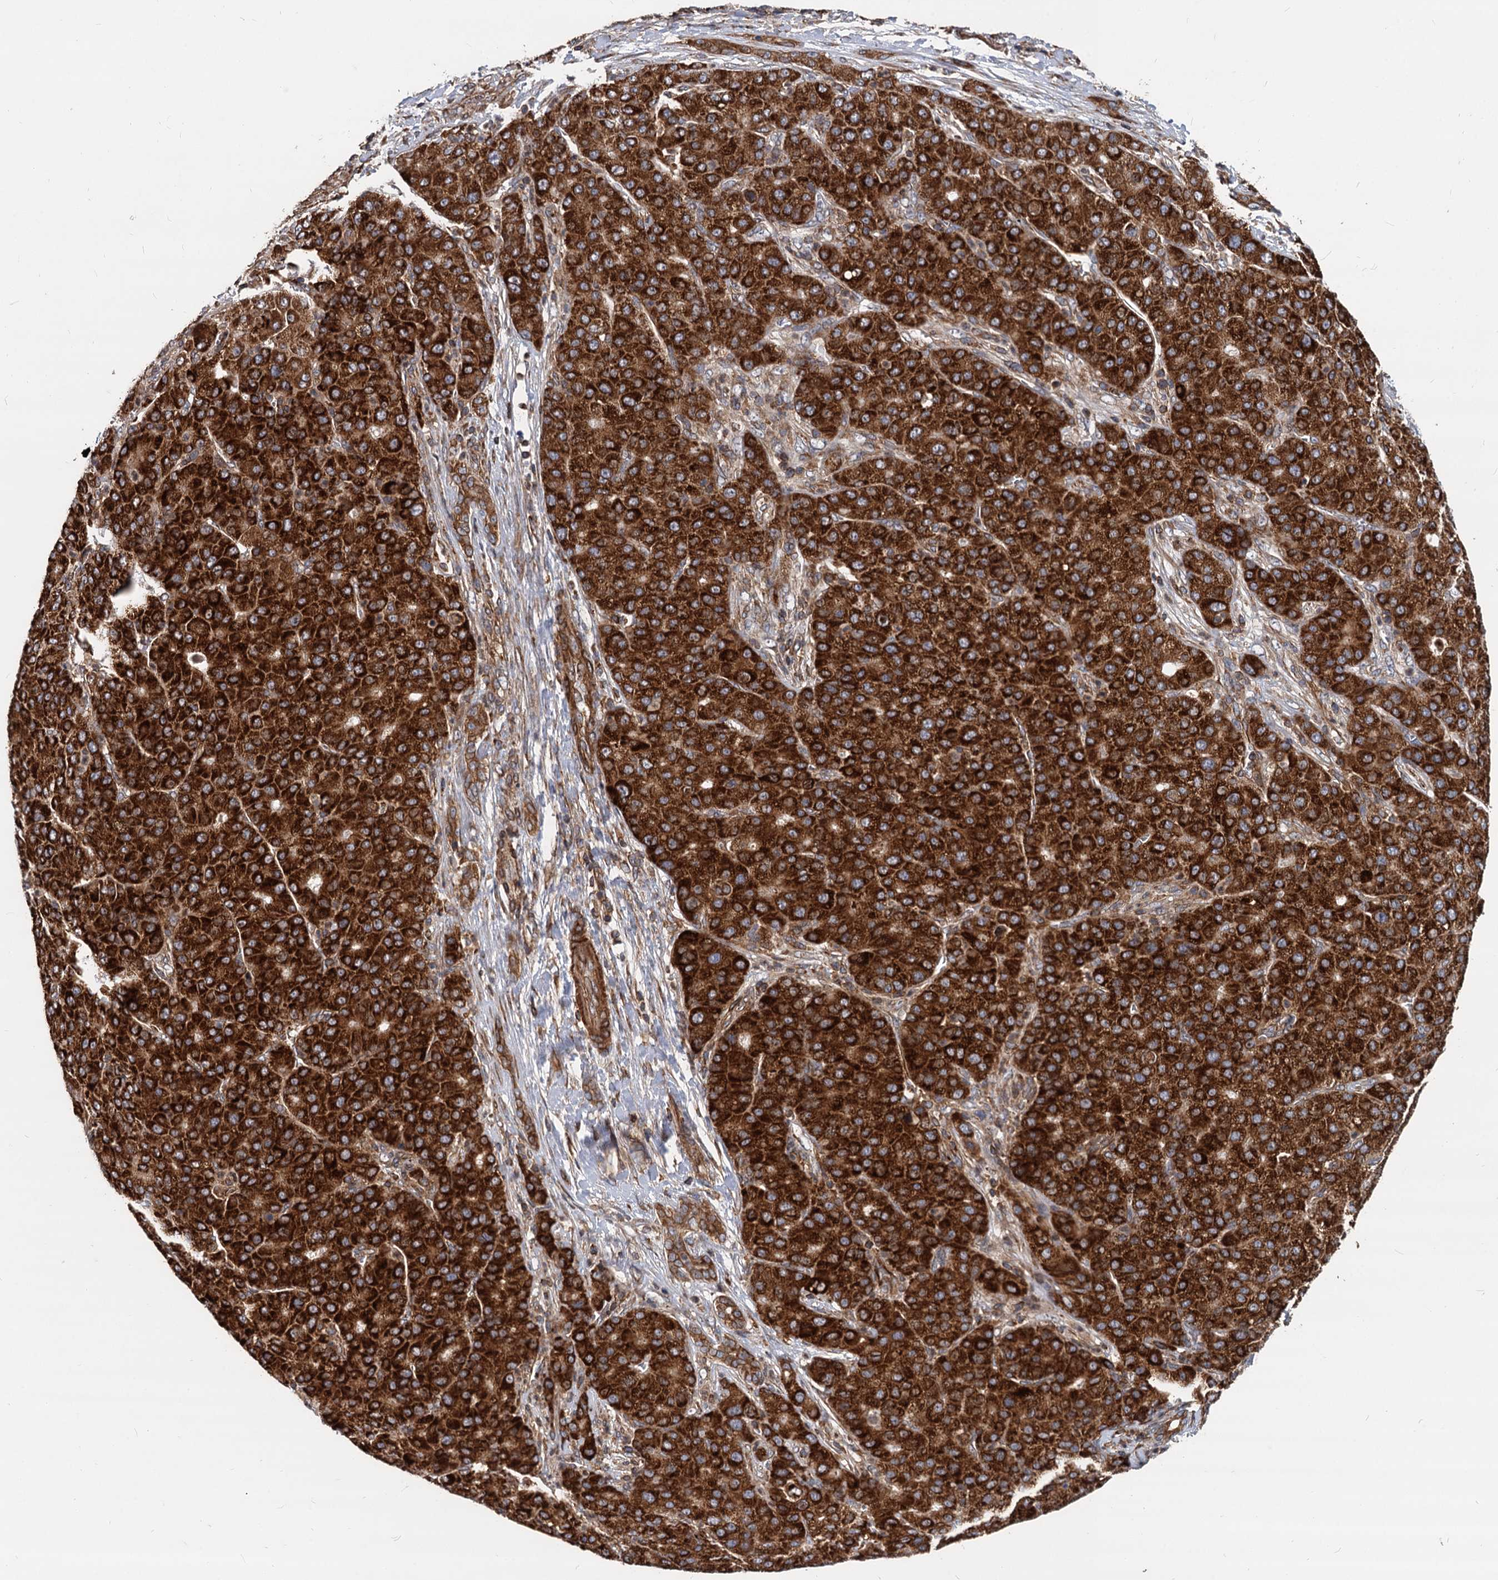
{"staining": {"intensity": "strong", "quantity": ">75%", "location": "cytoplasmic/membranous"}, "tissue": "liver cancer", "cell_type": "Tumor cells", "image_type": "cancer", "snomed": [{"axis": "morphology", "description": "Carcinoma, Hepatocellular, NOS"}, {"axis": "topography", "description": "Liver"}], "caption": "Protein expression analysis of human liver hepatocellular carcinoma reveals strong cytoplasmic/membranous positivity in about >75% of tumor cells.", "gene": "STIM1", "patient": {"sex": "male", "age": 65}}